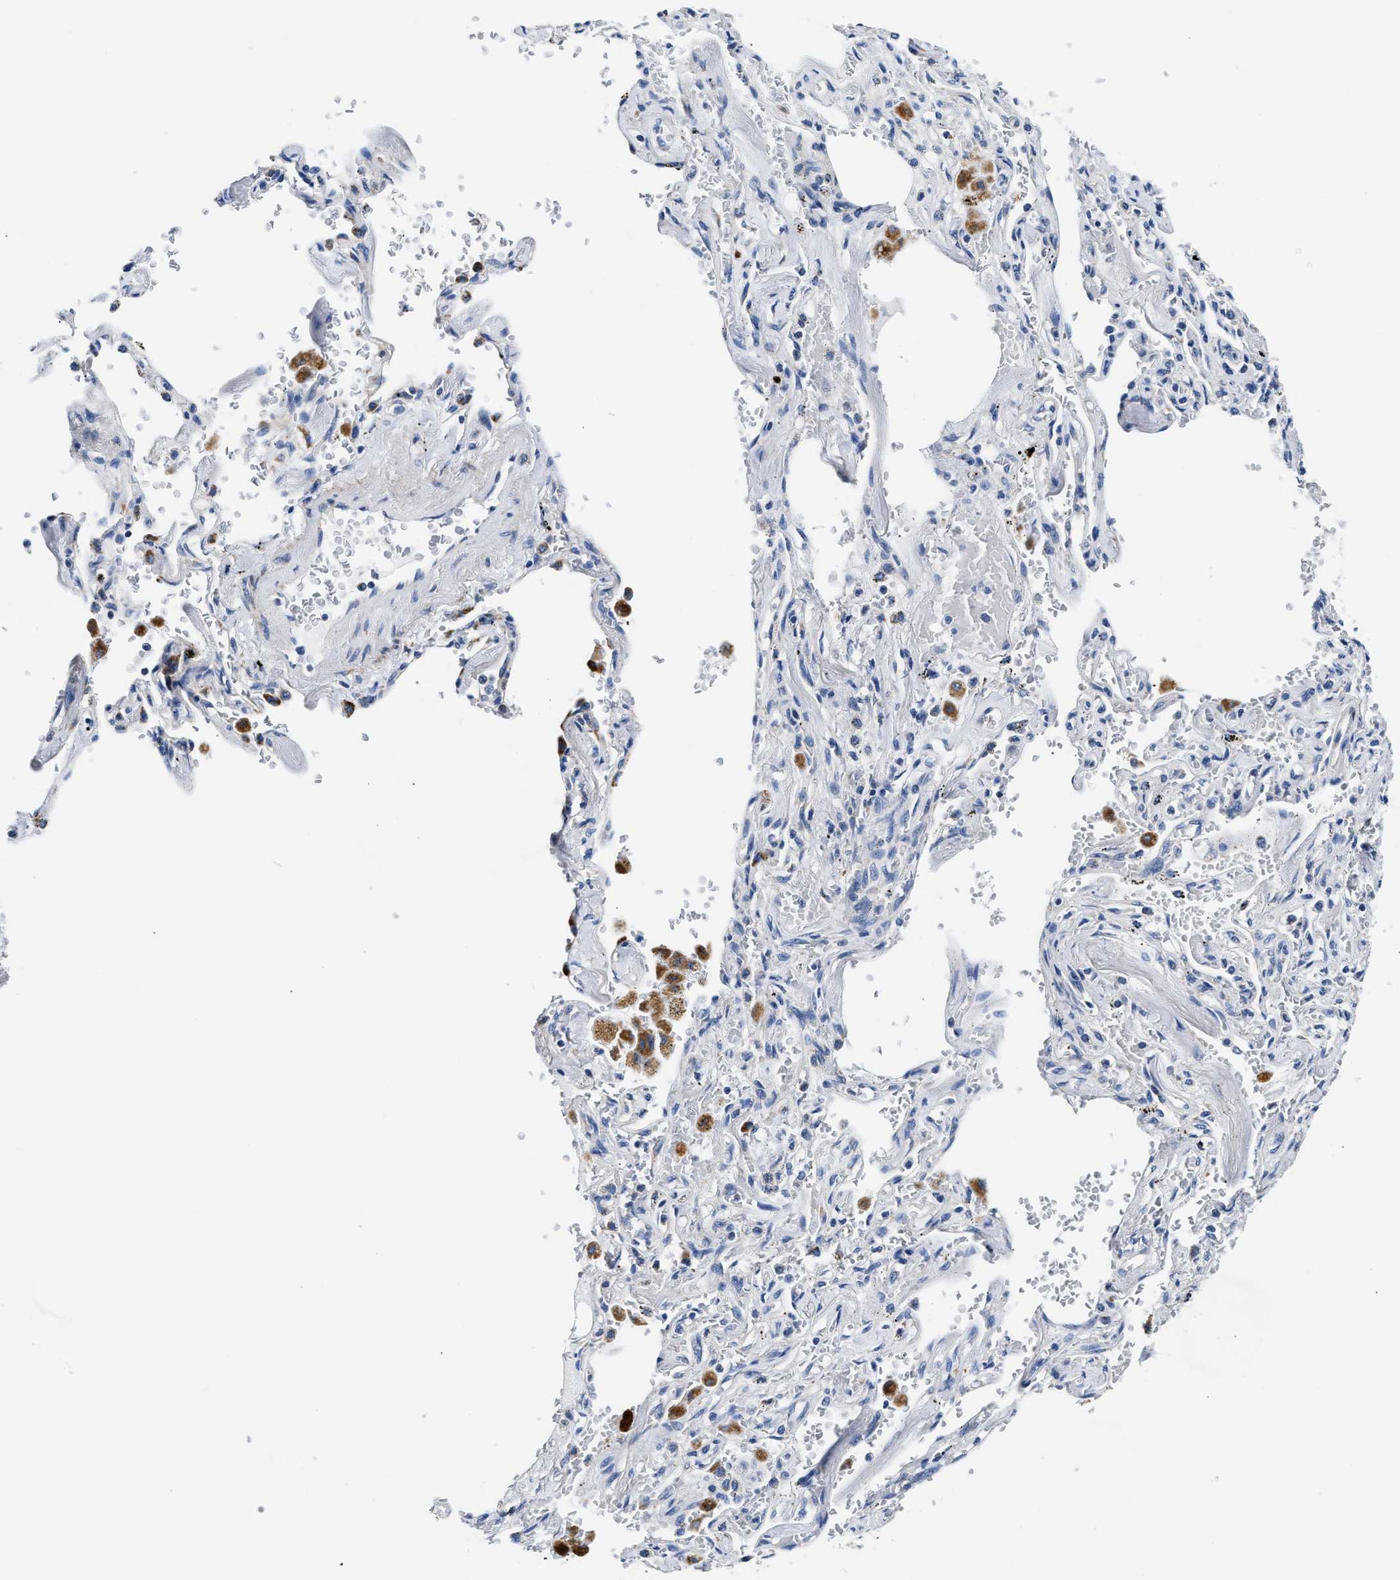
{"staining": {"intensity": "negative", "quantity": "none", "location": "none"}, "tissue": "lung cancer", "cell_type": "Tumor cells", "image_type": "cancer", "snomed": [{"axis": "morphology", "description": "Adenocarcinoma, NOS"}, {"axis": "topography", "description": "Lung"}], "caption": "Immunohistochemical staining of human lung adenocarcinoma displays no significant positivity in tumor cells. (Immunohistochemistry, brightfield microscopy, high magnification).", "gene": "ACADVL", "patient": {"sex": "female", "age": 65}}